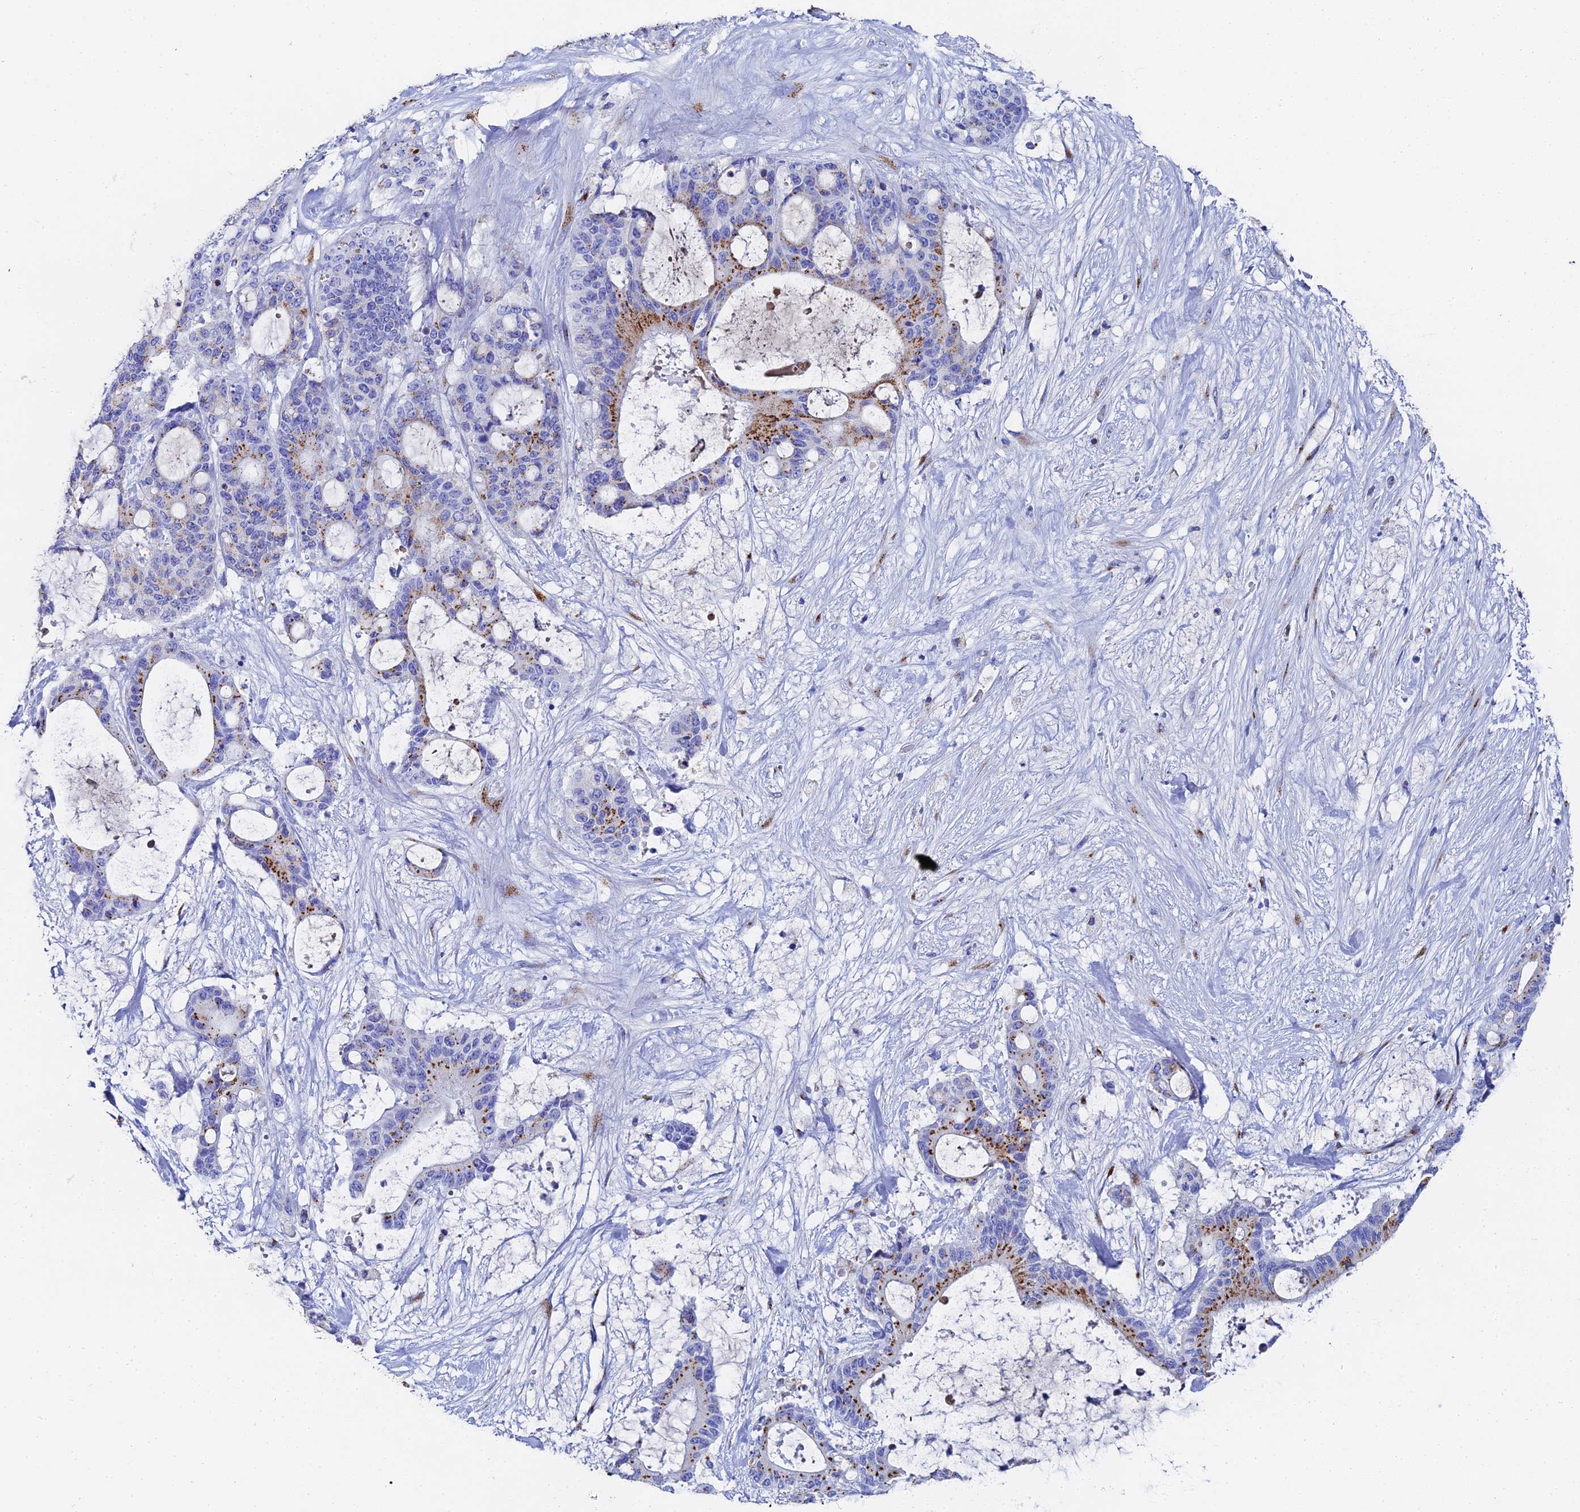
{"staining": {"intensity": "moderate", "quantity": "<25%", "location": "cytoplasmic/membranous"}, "tissue": "liver cancer", "cell_type": "Tumor cells", "image_type": "cancer", "snomed": [{"axis": "morphology", "description": "Normal tissue, NOS"}, {"axis": "morphology", "description": "Cholangiocarcinoma"}, {"axis": "topography", "description": "Liver"}, {"axis": "topography", "description": "Peripheral nerve tissue"}], "caption": "Cholangiocarcinoma (liver) was stained to show a protein in brown. There is low levels of moderate cytoplasmic/membranous expression in about <25% of tumor cells. The staining is performed using DAB (3,3'-diaminobenzidine) brown chromogen to label protein expression. The nuclei are counter-stained blue using hematoxylin.", "gene": "ENSG00000268674", "patient": {"sex": "female", "age": 73}}